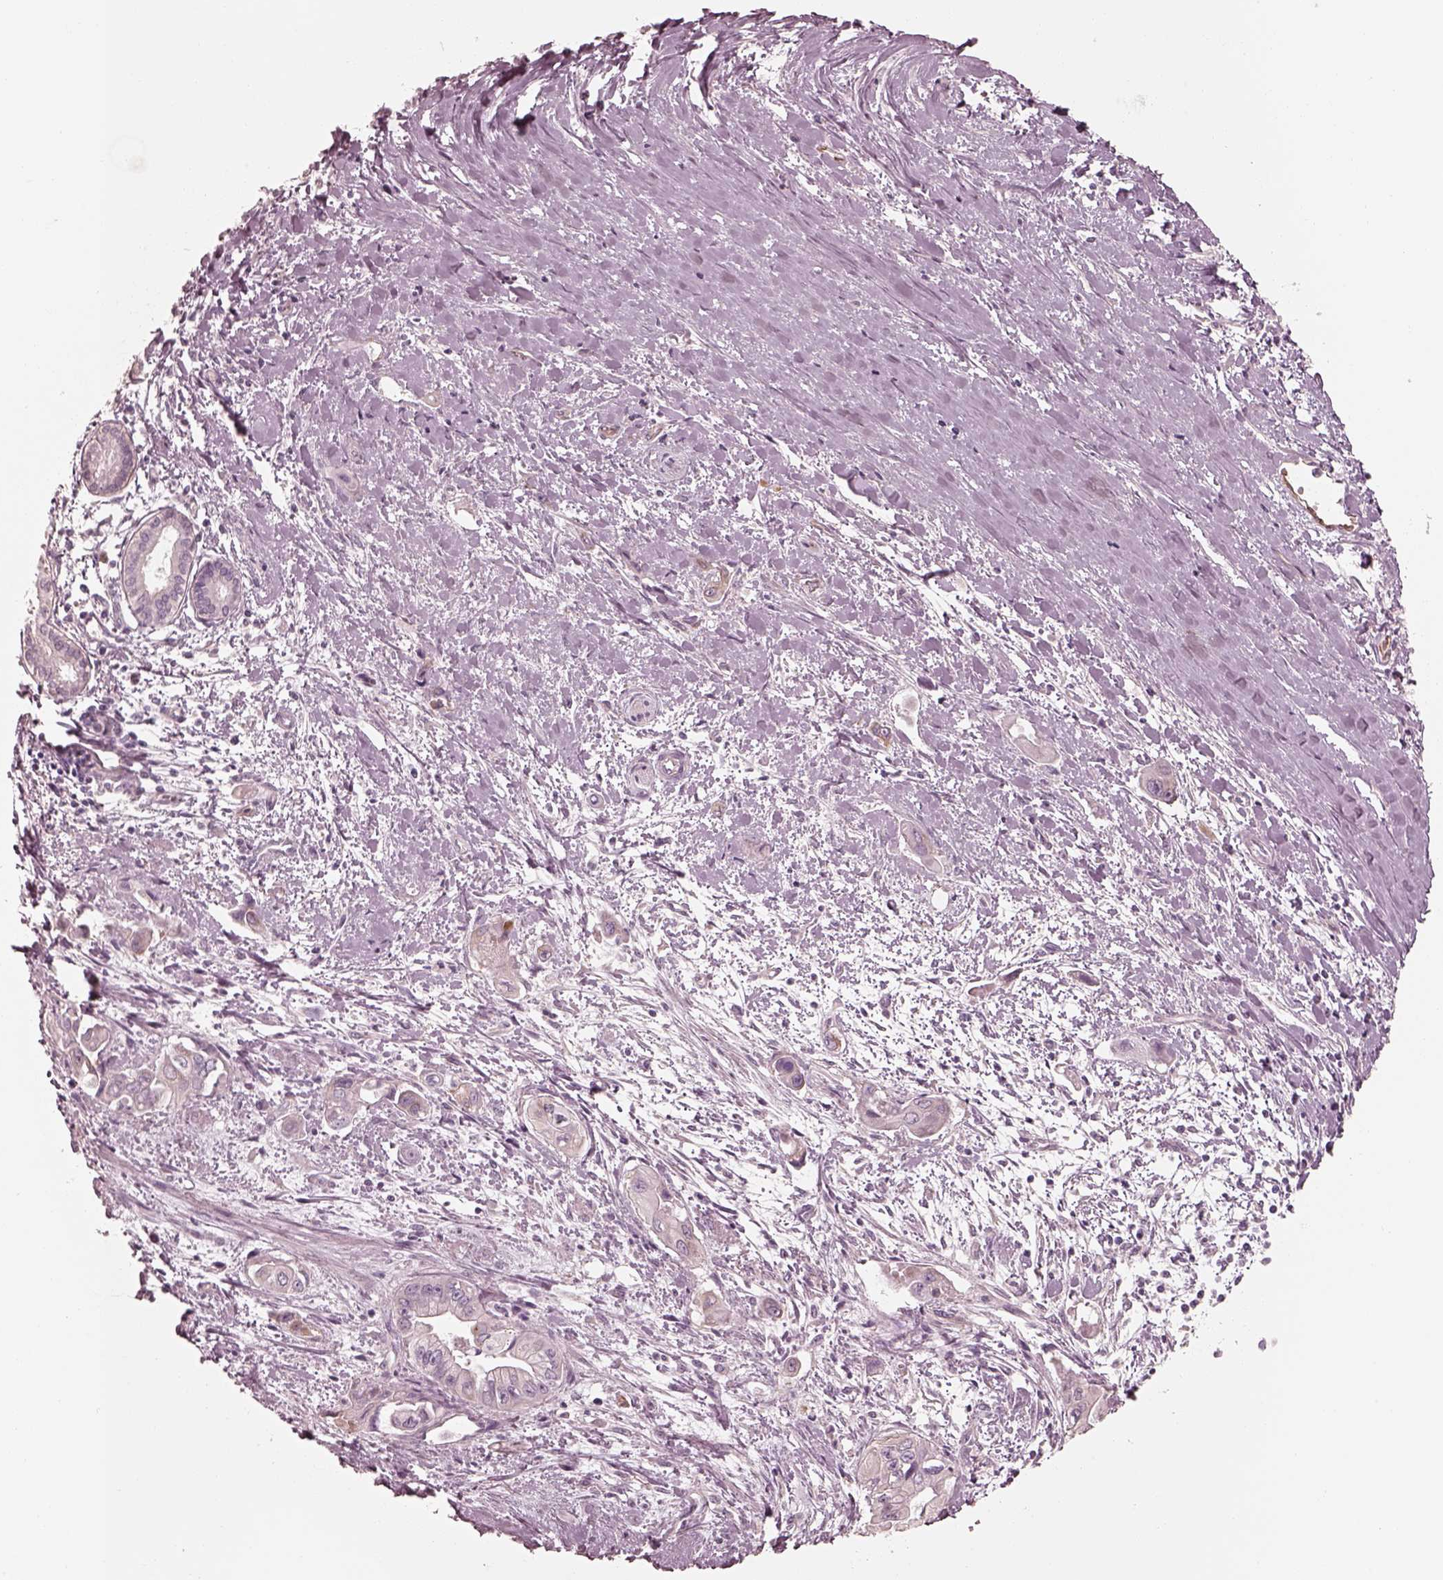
{"staining": {"intensity": "negative", "quantity": "none", "location": "none"}, "tissue": "pancreatic cancer", "cell_type": "Tumor cells", "image_type": "cancer", "snomed": [{"axis": "morphology", "description": "Adenocarcinoma, NOS"}, {"axis": "topography", "description": "Pancreas"}], "caption": "This is an IHC image of human pancreatic cancer. There is no expression in tumor cells.", "gene": "RAB3C", "patient": {"sex": "male", "age": 60}}